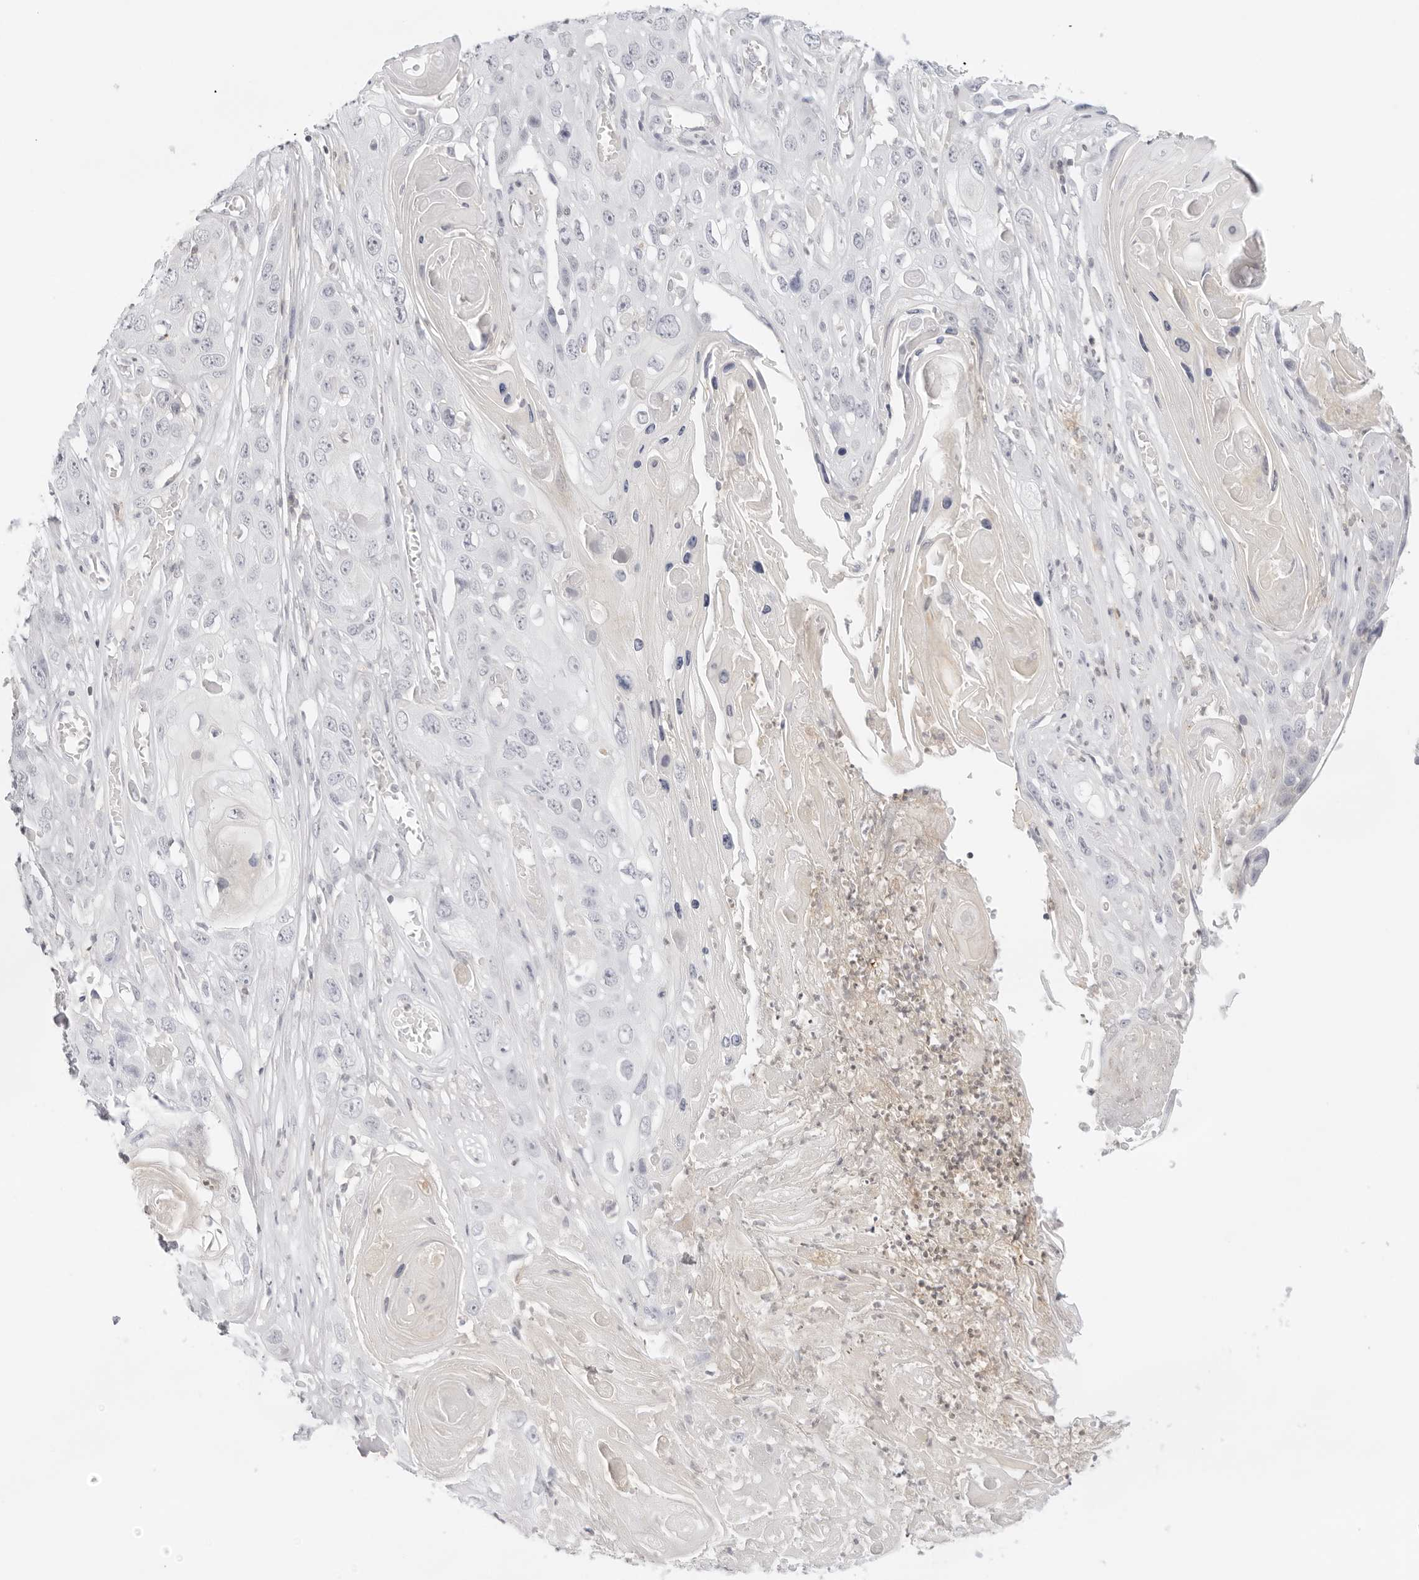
{"staining": {"intensity": "negative", "quantity": "none", "location": "none"}, "tissue": "skin cancer", "cell_type": "Tumor cells", "image_type": "cancer", "snomed": [{"axis": "morphology", "description": "Squamous cell carcinoma, NOS"}, {"axis": "topography", "description": "Skin"}], "caption": "Micrograph shows no protein staining in tumor cells of squamous cell carcinoma (skin) tissue.", "gene": "TNFRSF14", "patient": {"sex": "male", "age": 55}}